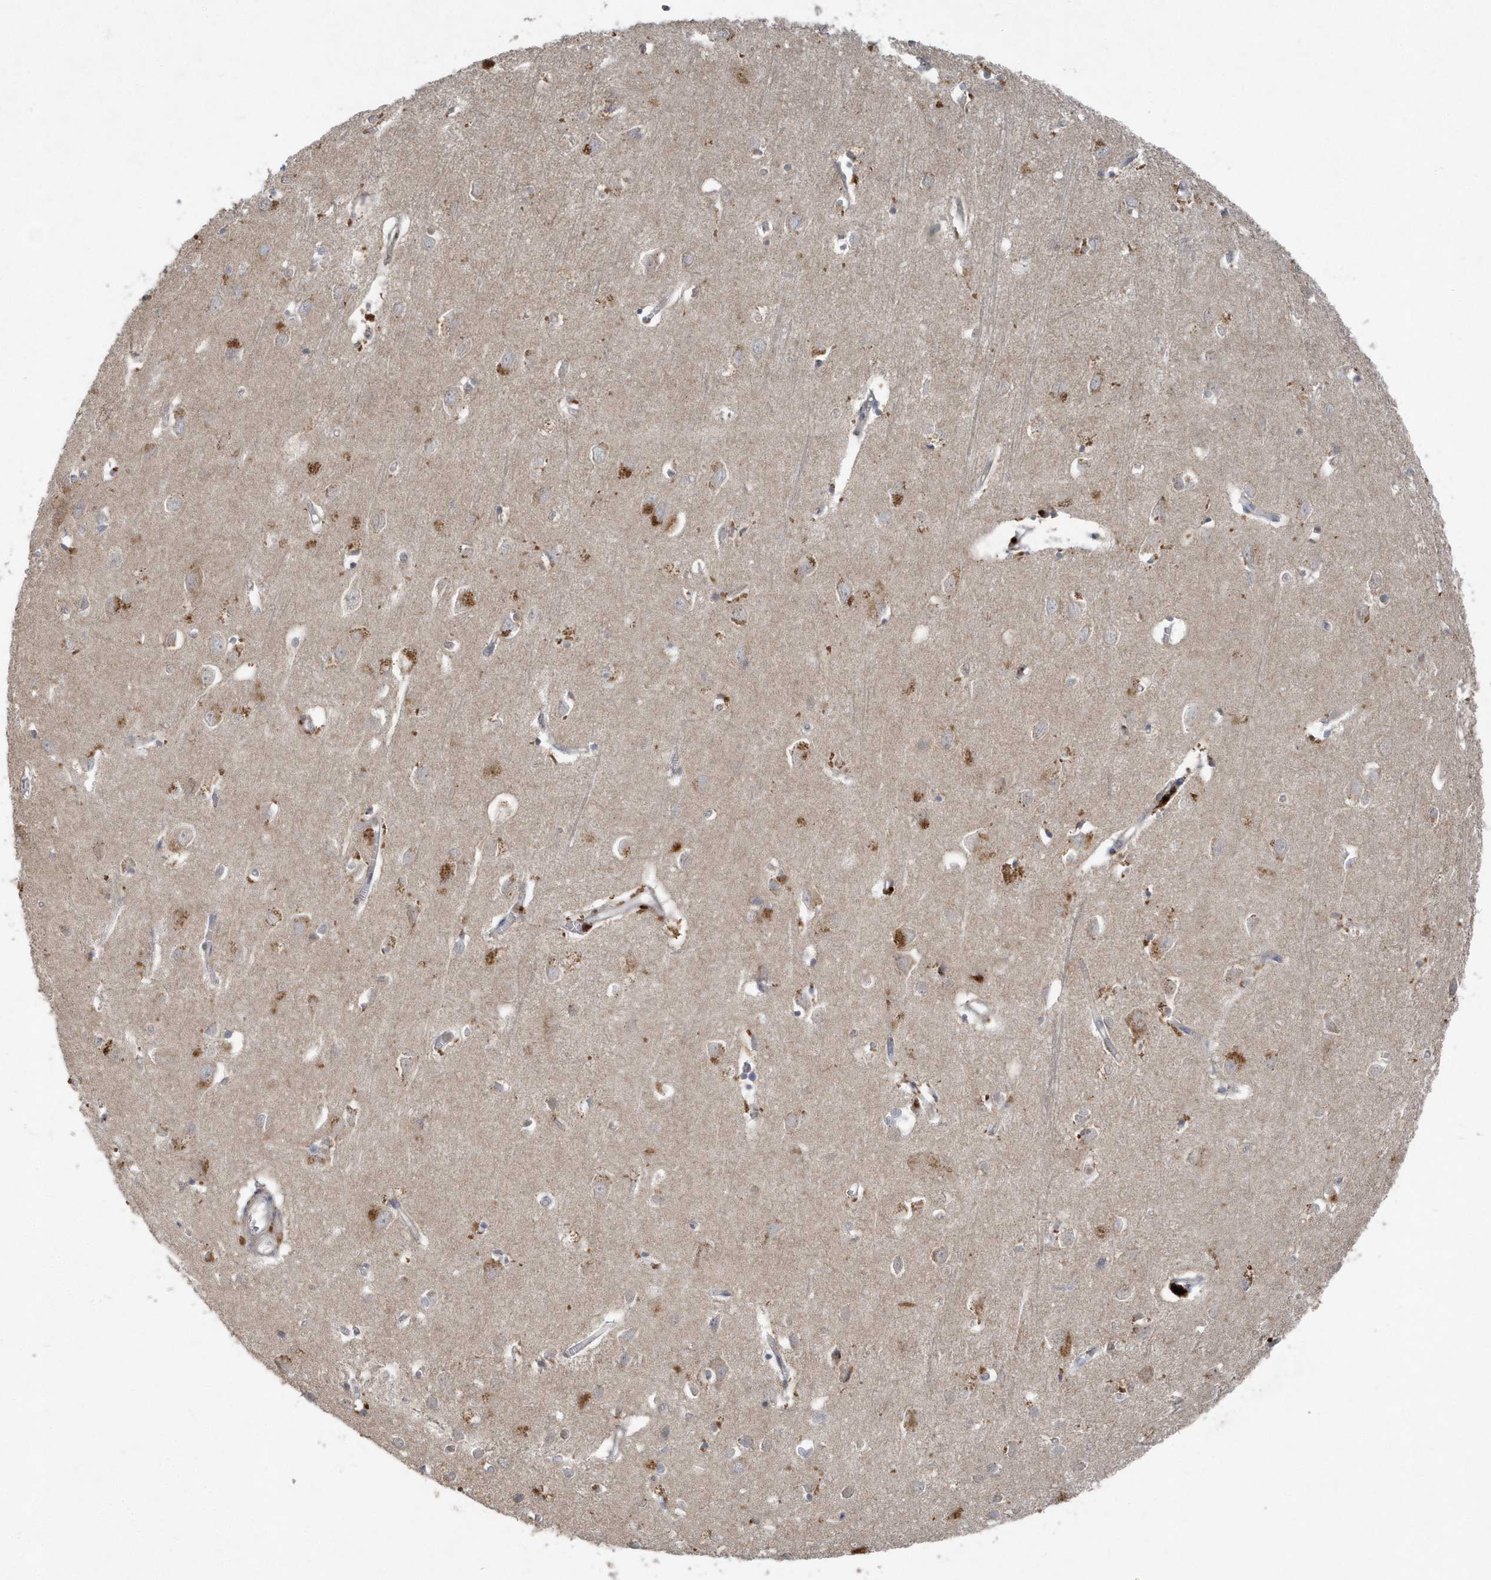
{"staining": {"intensity": "negative", "quantity": "none", "location": "none"}, "tissue": "cerebral cortex", "cell_type": "Endothelial cells", "image_type": "normal", "snomed": [{"axis": "morphology", "description": "Normal tissue, NOS"}, {"axis": "topography", "description": "Cerebral cortex"}], "caption": "Immunohistochemistry histopathology image of benign cerebral cortex: cerebral cortex stained with DAB (3,3'-diaminobenzidine) displays no significant protein expression in endothelial cells. (DAB IHC, high magnification).", "gene": "C1RL", "patient": {"sex": "female", "age": 64}}